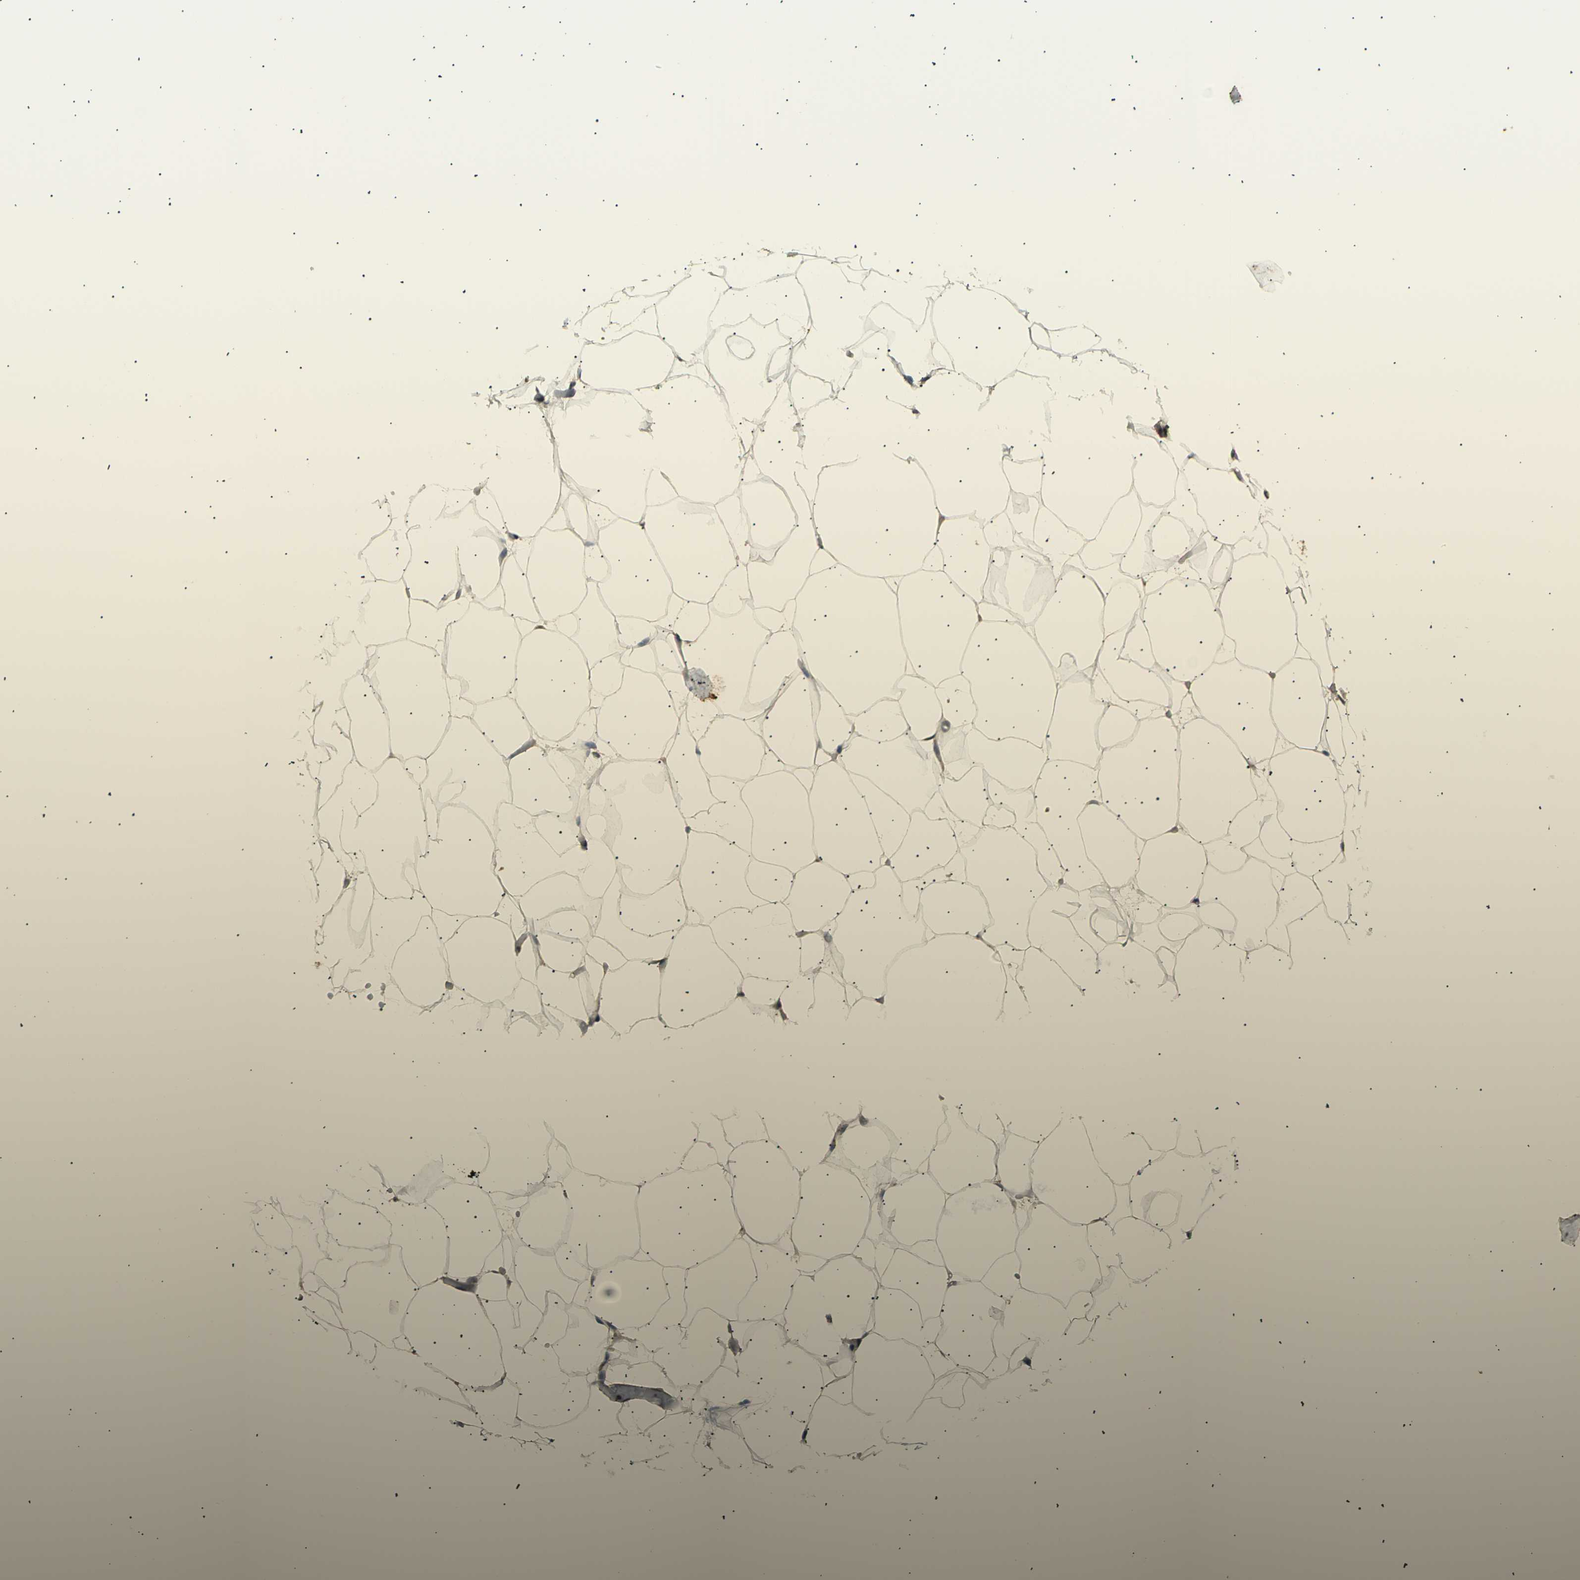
{"staining": {"intensity": "moderate", "quantity": ">75%", "location": "cytoplasmic/membranous"}, "tissue": "adipose tissue", "cell_type": "Adipocytes", "image_type": "normal", "snomed": [{"axis": "morphology", "description": "Normal tissue, NOS"}, {"axis": "topography", "description": "Breast"}, {"axis": "topography", "description": "Adipose tissue"}], "caption": "Normal adipose tissue shows moderate cytoplasmic/membranous expression in about >75% of adipocytes.", "gene": "NUAK2", "patient": {"sex": "female", "age": 25}}